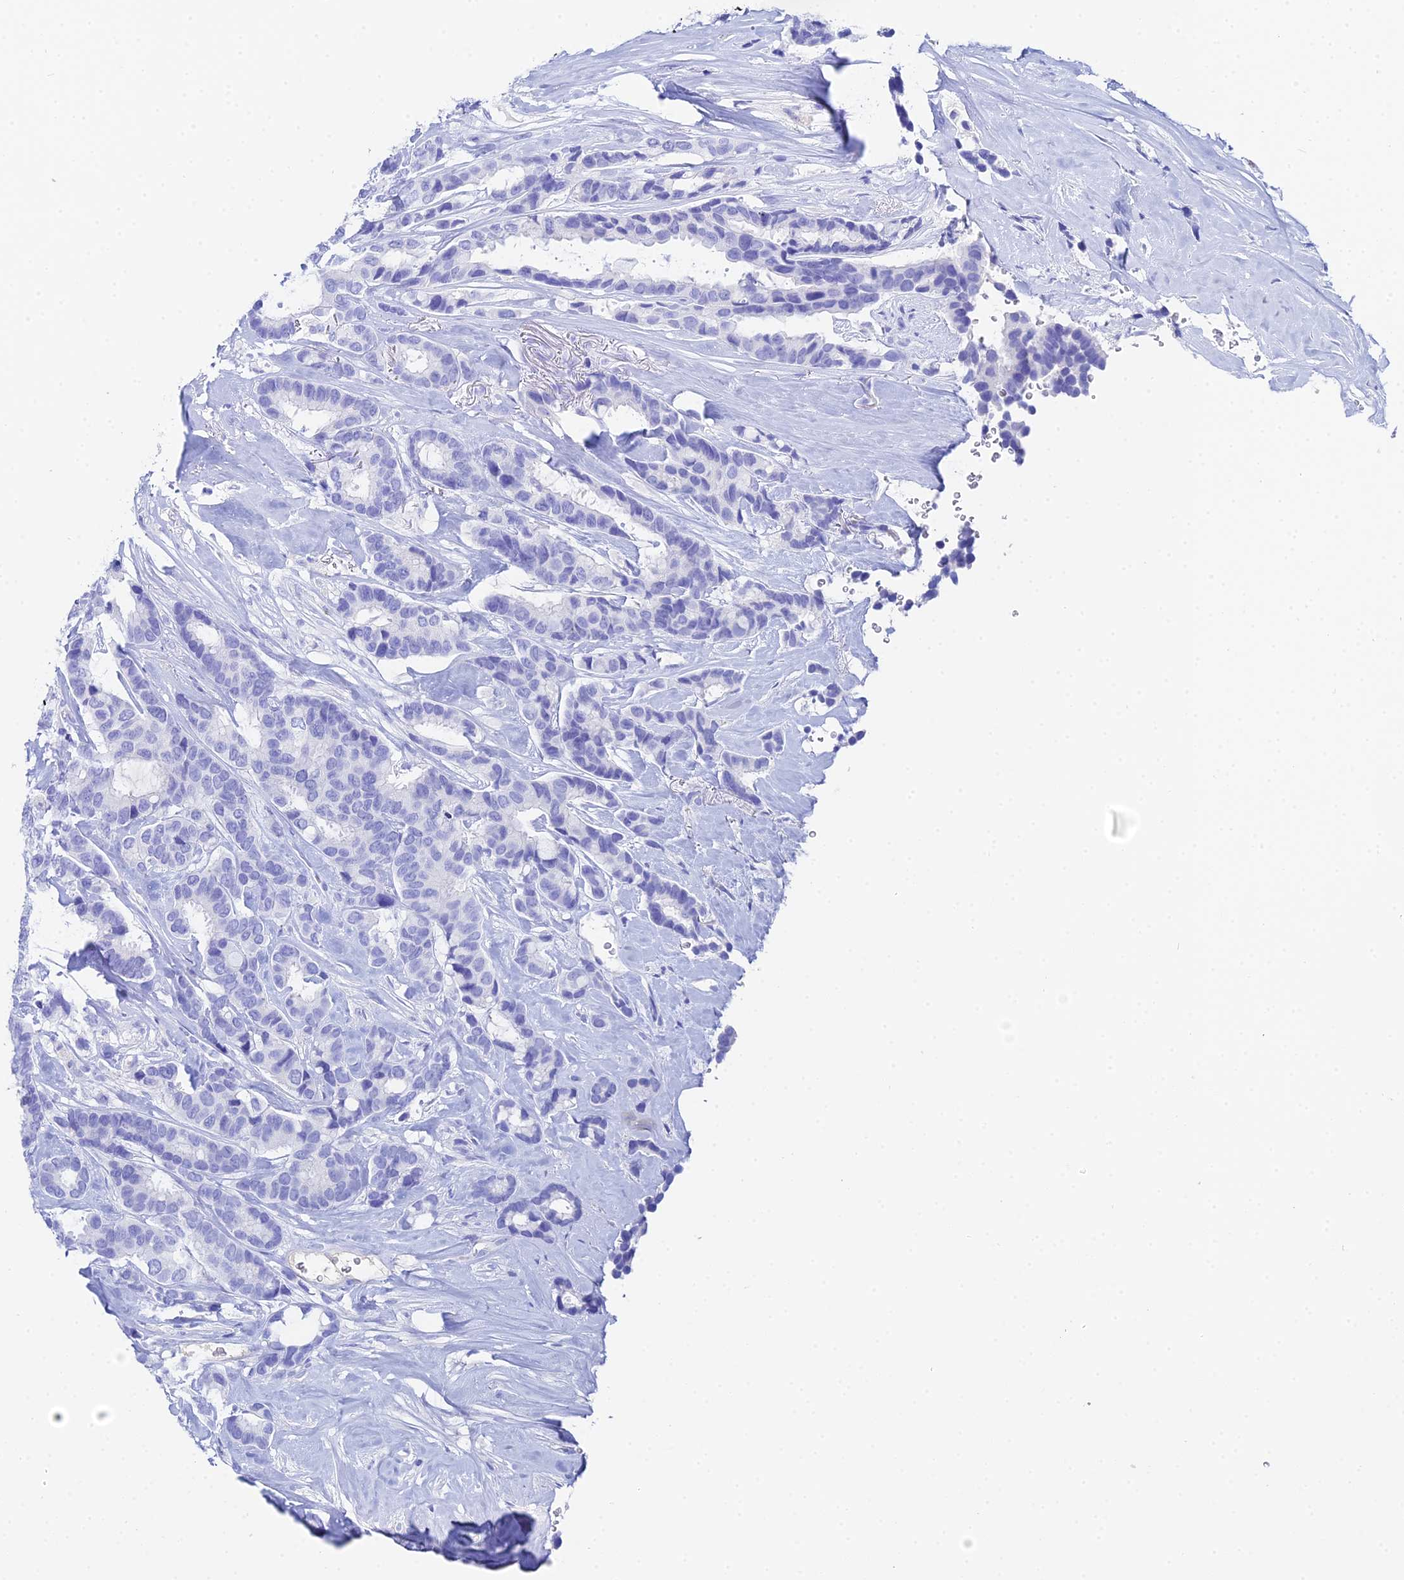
{"staining": {"intensity": "negative", "quantity": "none", "location": "none"}, "tissue": "breast cancer", "cell_type": "Tumor cells", "image_type": "cancer", "snomed": [{"axis": "morphology", "description": "Duct carcinoma"}, {"axis": "topography", "description": "Breast"}], "caption": "Breast intraductal carcinoma stained for a protein using immunohistochemistry exhibits no expression tumor cells.", "gene": "CELA3A", "patient": {"sex": "female", "age": 87}}